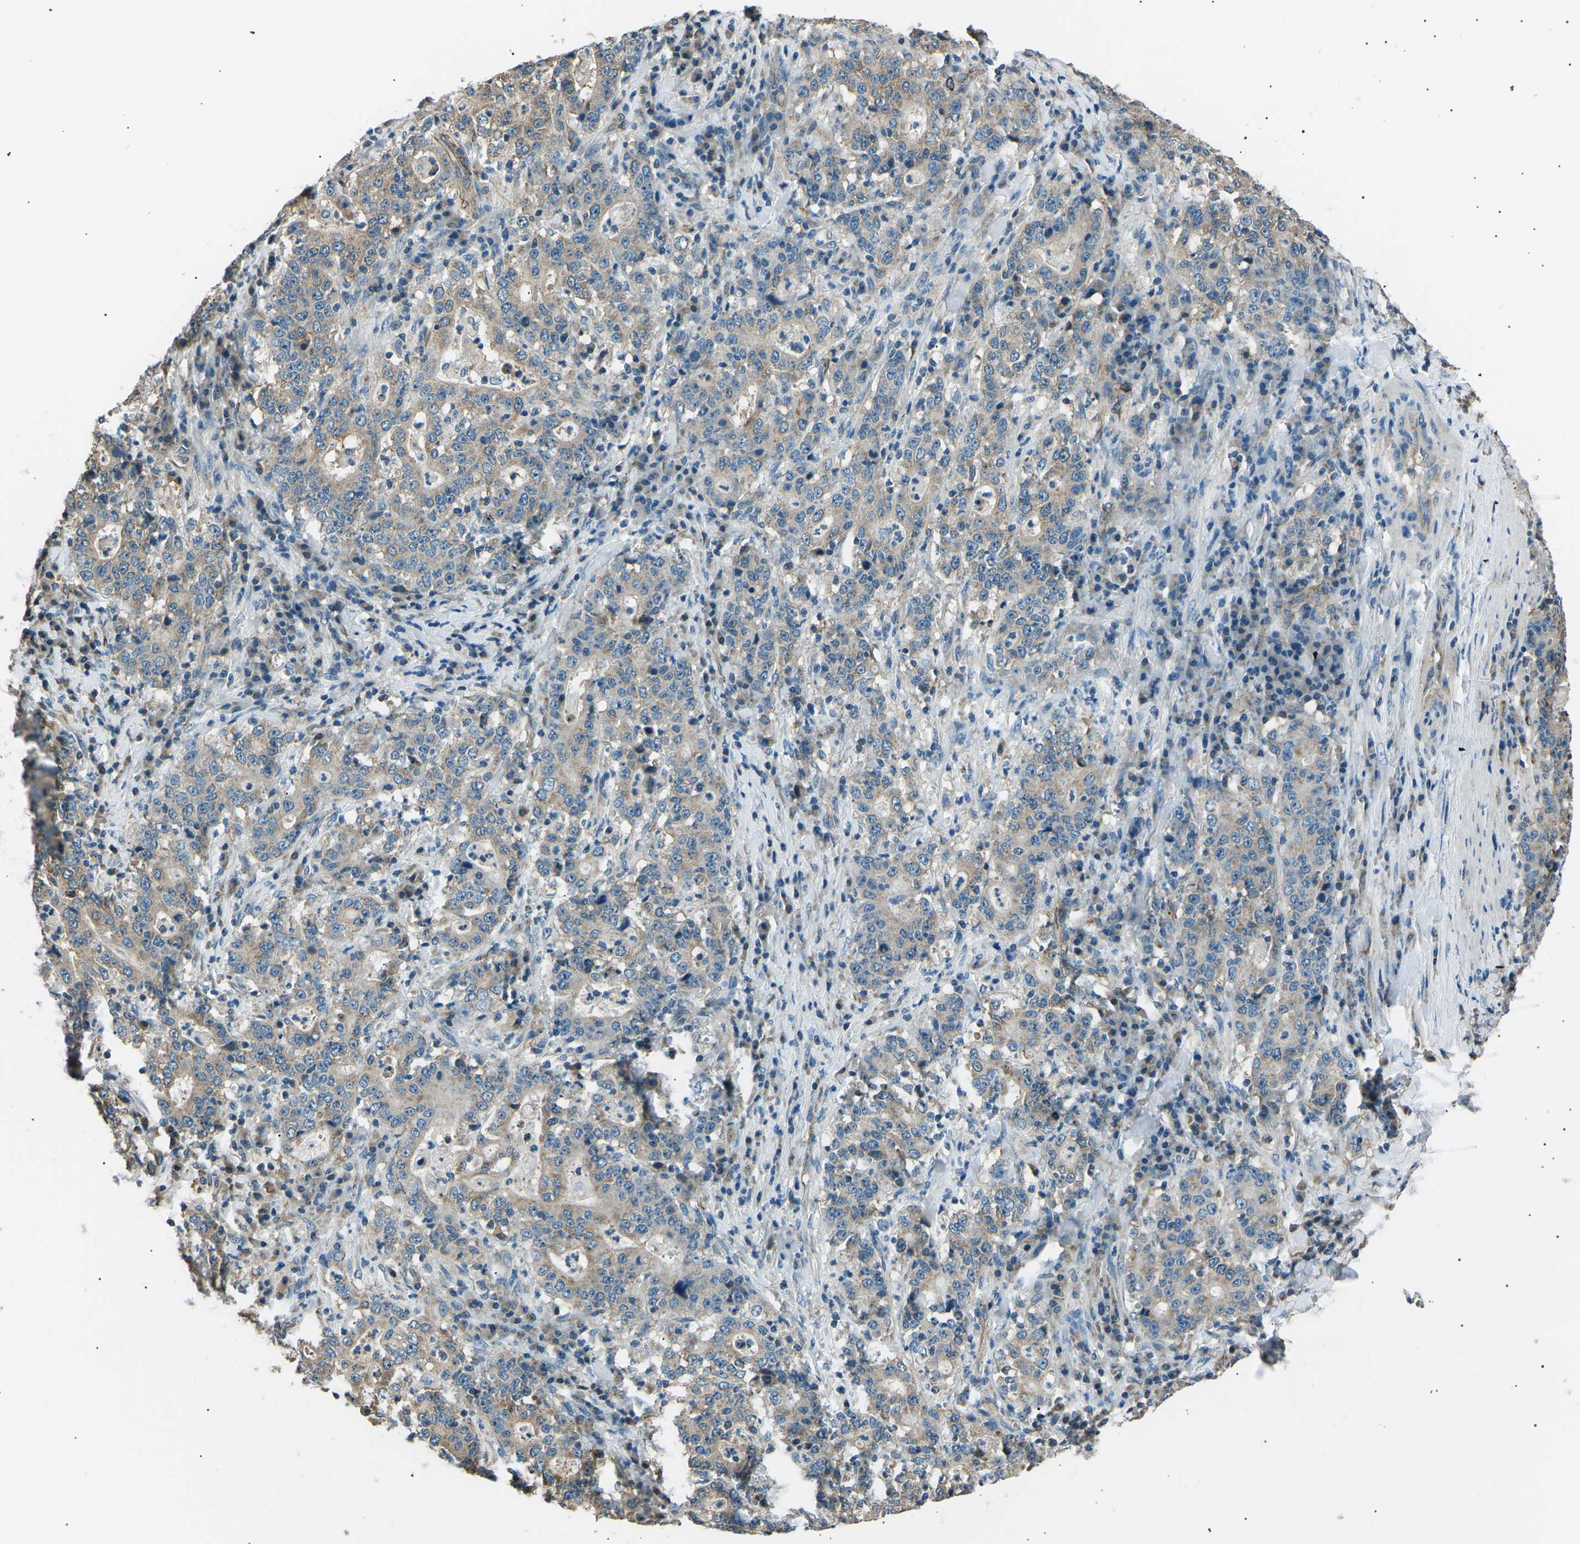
{"staining": {"intensity": "weak", "quantity": ">75%", "location": "cytoplasmic/membranous"}, "tissue": "stomach cancer", "cell_type": "Tumor cells", "image_type": "cancer", "snomed": [{"axis": "morphology", "description": "Normal tissue, NOS"}, {"axis": "morphology", "description": "Adenocarcinoma, NOS"}, {"axis": "topography", "description": "Stomach, upper"}, {"axis": "topography", "description": "Stomach"}], "caption": "Immunohistochemical staining of human adenocarcinoma (stomach) demonstrates weak cytoplasmic/membranous protein expression in about >75% of tumor cells.", "gene": "SLK", "patient": {"sex": "male", "age": 59}}